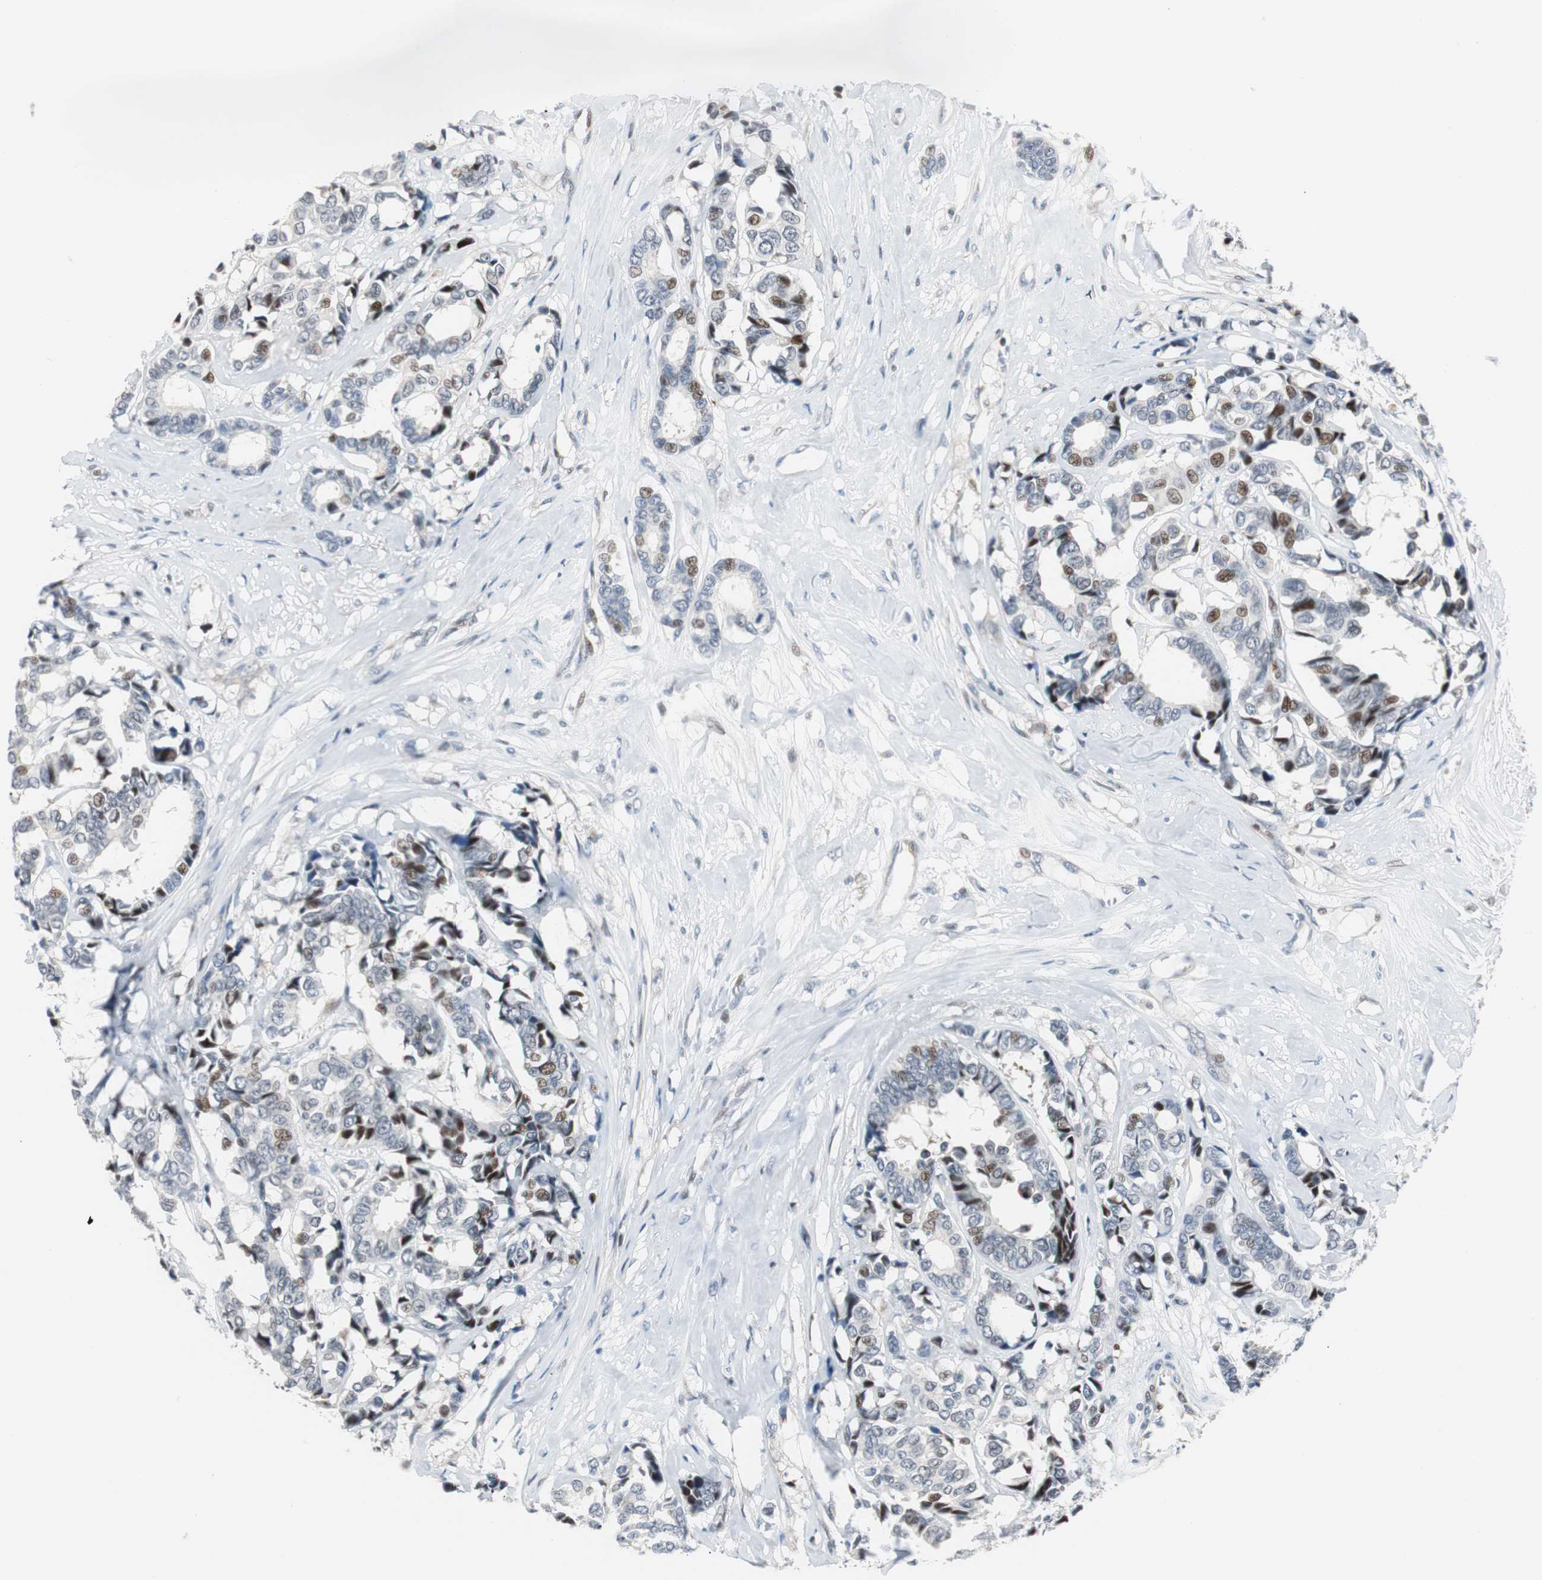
{"staining": {"intensity": "strong", "quantity": "<25%", "location": "nuclear"}, "tissue": "breast cancer", "cell_type": "Tumor cells", "image_type": "cancer", "snomed": [{"axis": "morphology", "description": "Duct carcinoma"}, {"axis": "topography", "description": "Breast"}], "caption": "Breast cancer (invasive ductal carcinoma) stained with DAB immunohistochemistry reveals medium levels of strong nuclear positivity in approximately <25% of tumor cells. The staining was performed using DAB, with brown indicating positive protein expression. Nuclei are stained blue with hematoxylin.", "gene": "RAD1", "patient": {"sex": "female", "age": 87}}